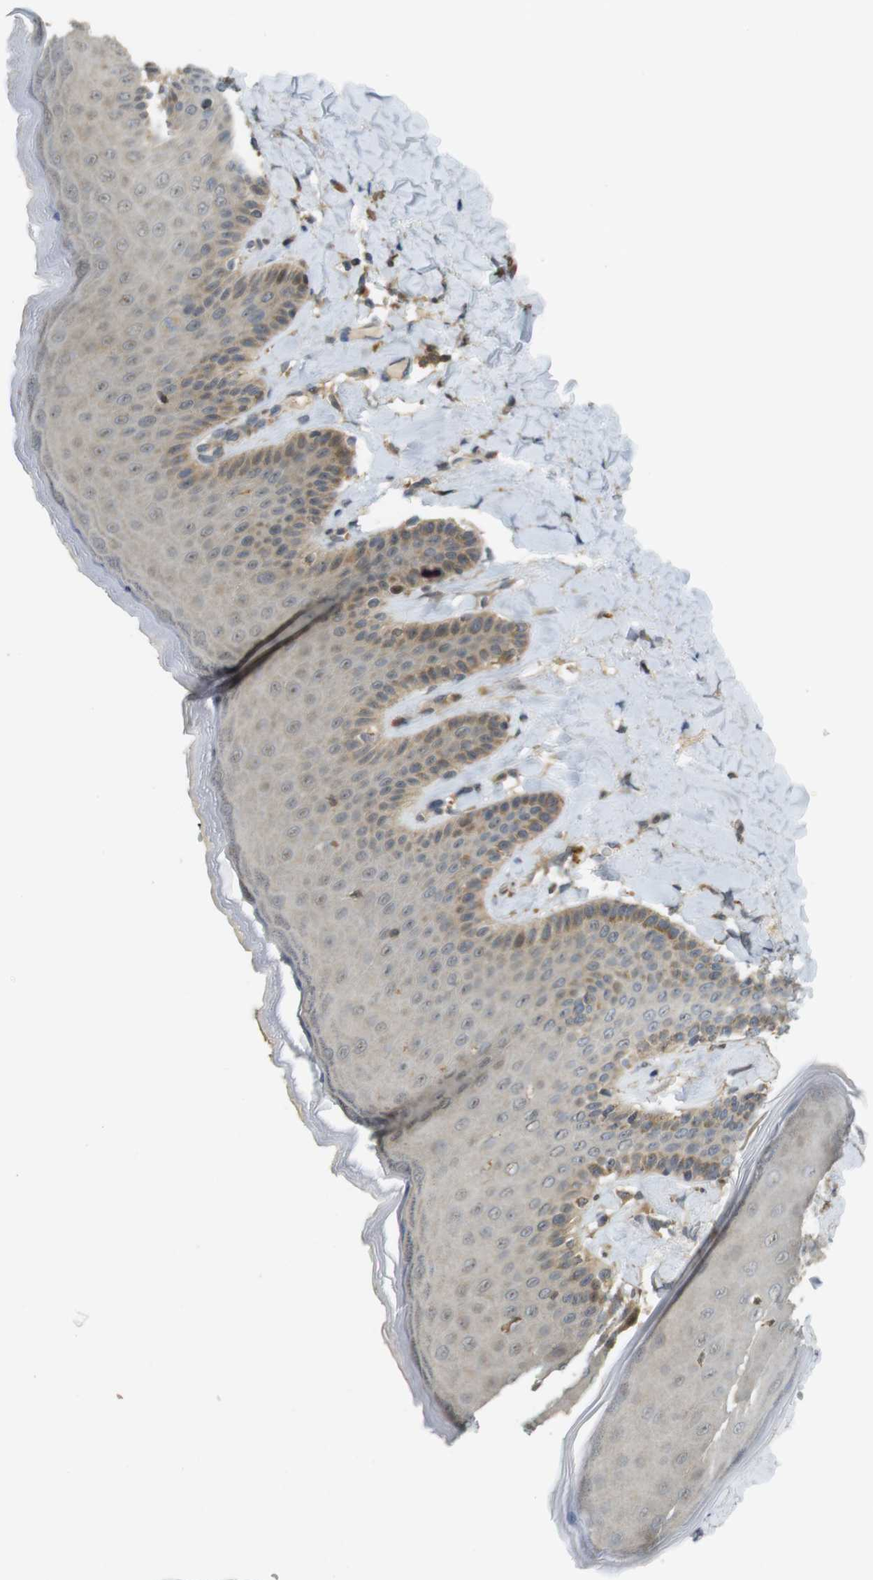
{"staining": {"intensity": "moderate", "quantity": "<25%", "location": "cytoplasmic/membranous"}, "tissue": "skin", "cell_type": "Epidermal cells", "image_type": "normal", "snomed": [{"axis": "morphology", "description": "Normal tissue, NOS"}, {"axis": "topography", "description": "Anal"}], "caption": "An image showing moderate cytoplasmic/membranous expression in about <25% of epidermal cells in normal skin, as visualized by brown immunohistochemical staining.", "gene": "TMX3", "patient": {"sex": "male", "age": 69}}